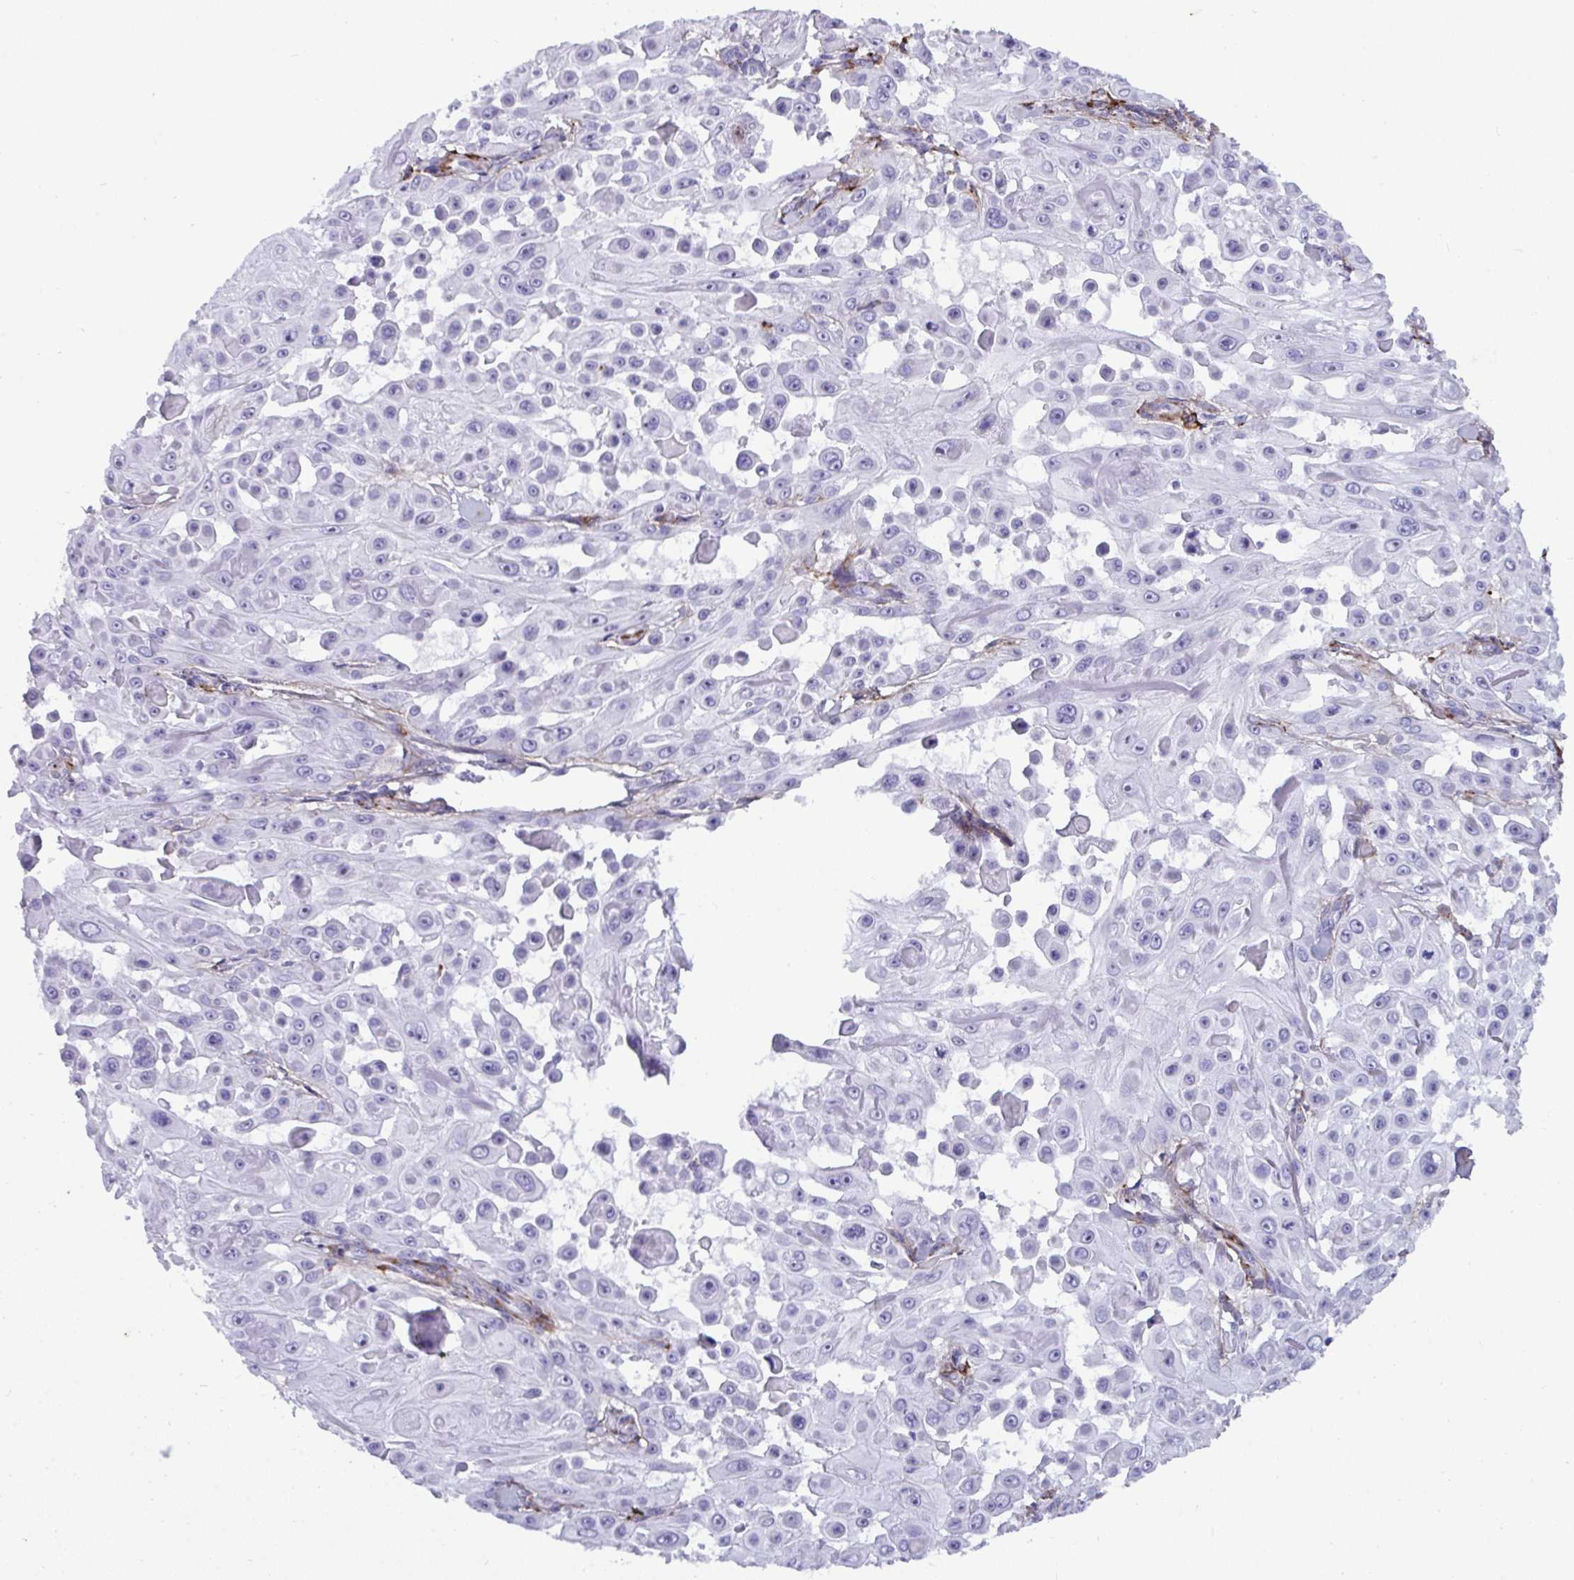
{"staining": {"intensity": "negative", "quantity": "none", "location": "none"}, "tissue": "skin cancer", "cell_type": "Tumor cells", "image_type": "cancer", "snomed": [{"axis": "morphology", "description": "Squamous cell carcinoma, NOS"}, {"axis": "topography", "description": "Skin"}], "caption": "Immunohistochemical staining of human skin cancer reveals no significant expression in tumor cells. (DAB (3,3'-diaminobenzidine) immunohistochemistry with hematoxylin counter stain).", "gene": "LHFPL6", "patient": {"sex": "male", "age": 91}}